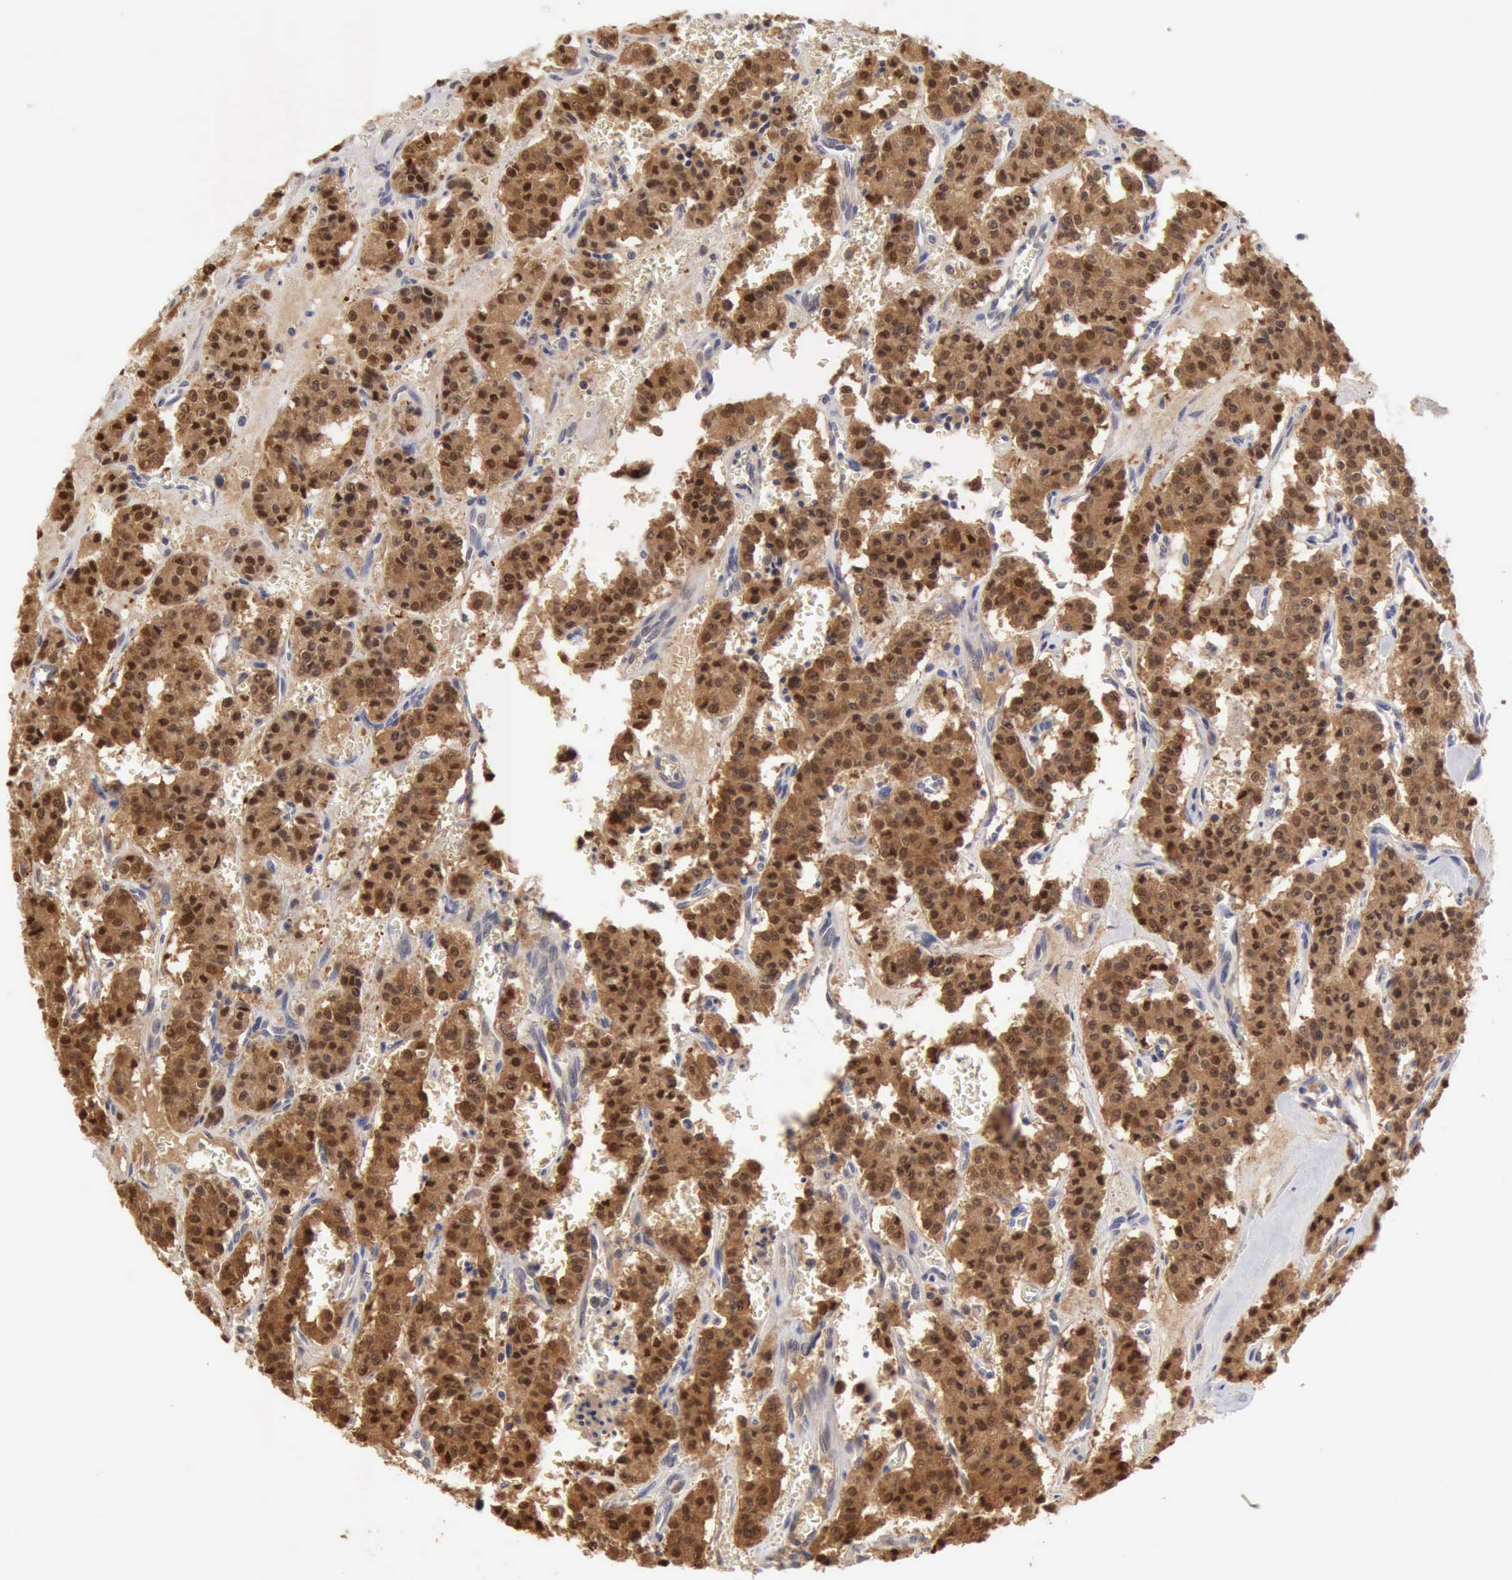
{"staining": {"intensity": "strong", "quantity": ">75%", "location": "cytoplasmic/membranous"}, "tissue": "carcinoid", "cell_type": "Tumor cells", "image_type": "cancer", "snomed": [{"axis": "morphology", "description": "Carcinoid, malignant, NOS"}, {"axis": "topography", "description": "Bronchus"}], "caption": "High-magnification brightfield microscopy of carcinoid (malignant) stained with DAB (brown) and counterstained with hematoxylin (blue). tumor cells exhibit strong cytoplasmic/membranous staining is identified in approximately>75% of cells.", "gene": "PTGR2", "patient": {"sex": "male", "age": 55}}